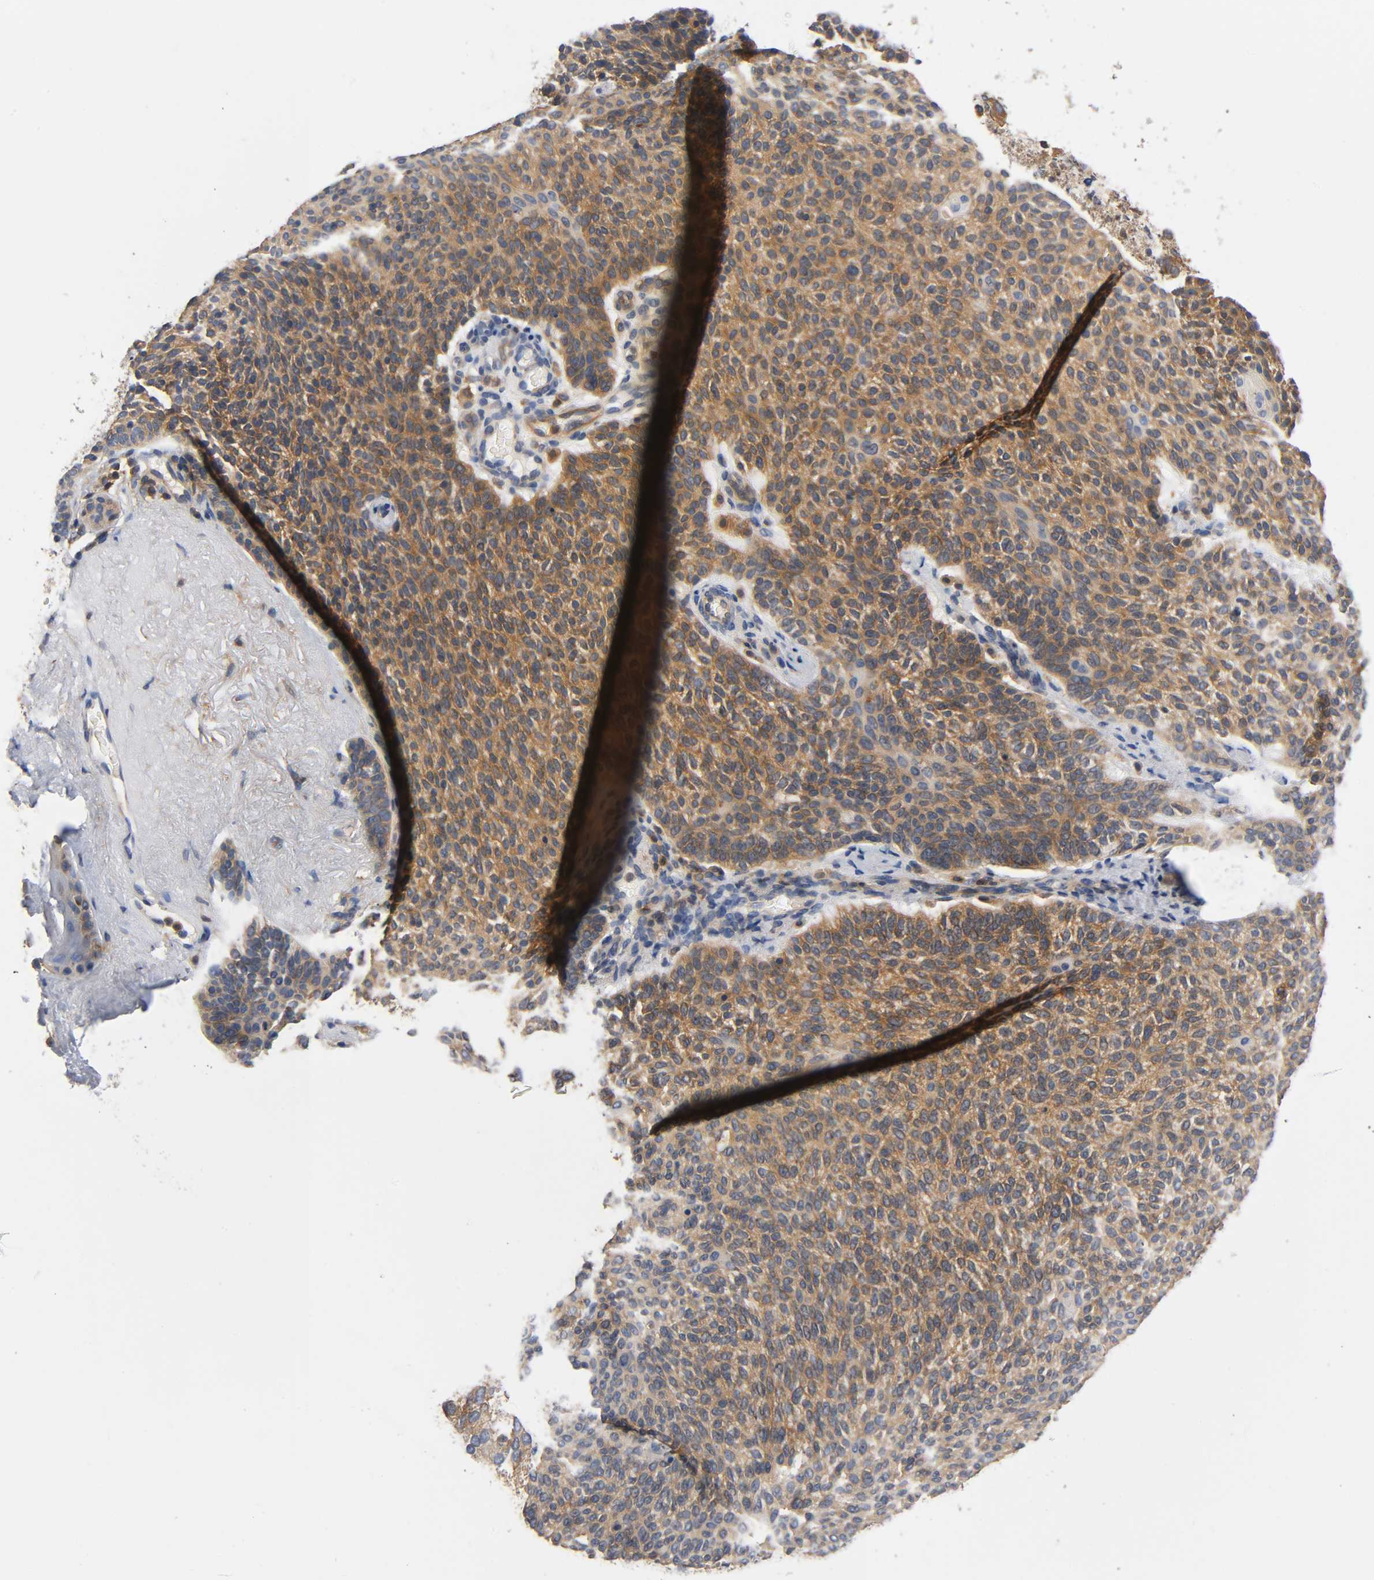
{"staining": {"intensity": "moderate", "quantity": ">75%", "location": "cytoplasmic/membranous"}, "tissue": "skin cancer", "cell_type": "Tumor cells", "image_type": "cancer", "snomed": [{"axis": "morphology", "description": "Normal tissue, NOS"}, {"axis": "morphology", "description": "Basal cell carcinoma"}, {"axis": "topography", "description": "Skin"}], "caption": "Immunohistochemical staining of human skin cancer demonstrates medium levels of moderate cytoplasmic/membranous protein expression in approximately >75% of tumor cells. The protein of interest is shown in brown color, while the nuclei are stained blue.", "gene": "PRKAB1", "patient": {"sex": "female", "age": 70}}